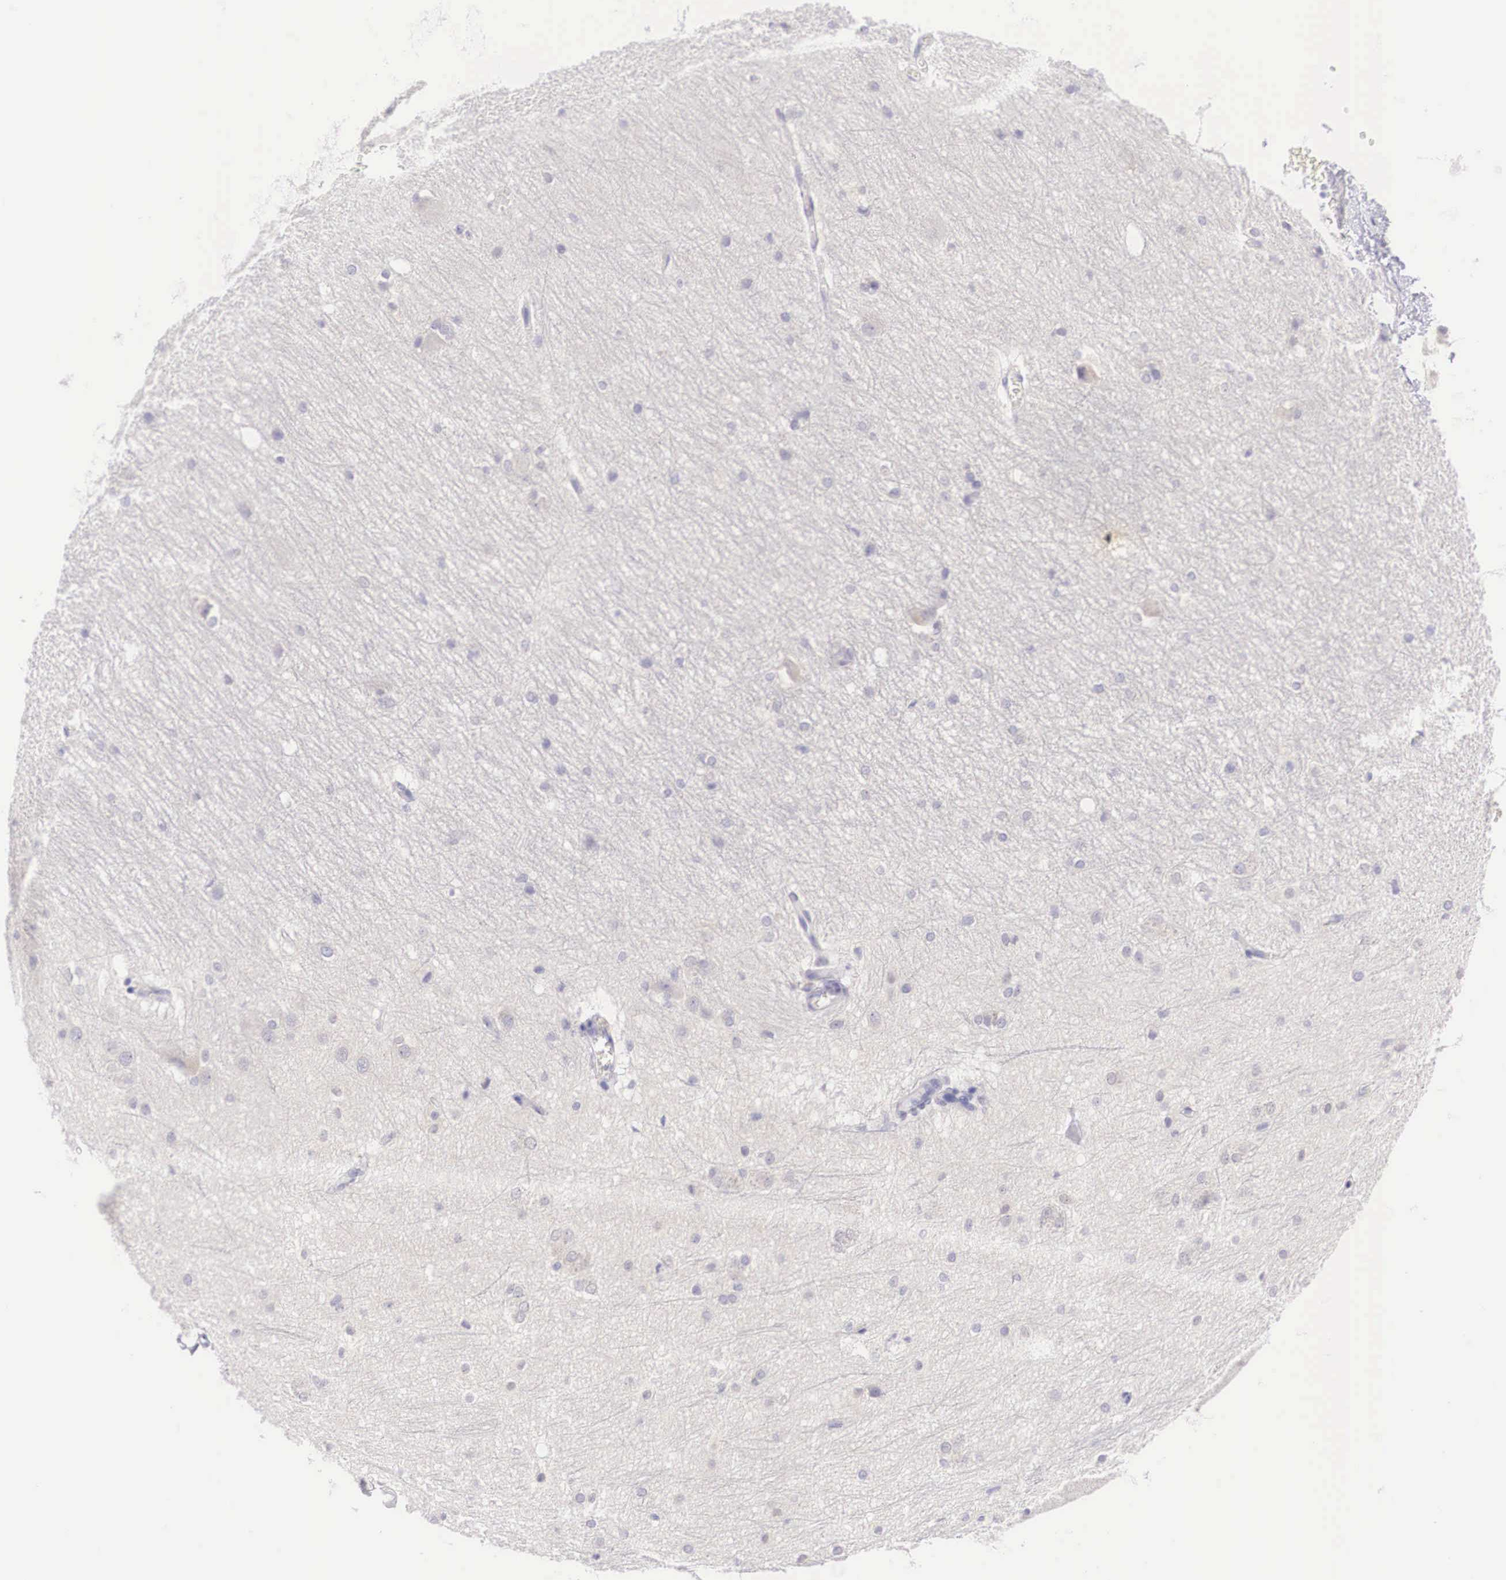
{"staining": {"intensity": "negative", "quantity": "none", "location": "none"}, "tissue": "hippocampus", "cell_type": "Glial cells", "image_type": "normal", "snomed": [{"axis": "morphology", "description": "Normal tissue, NOS"}, {"axis": "topography", "description": "Hippocampus"}], "caption": "DAB (3,3'-diaminobenzidine) immunohistochemical staining of unremarkable human hippocampus exhibits no significant staining in glial cells.", "gene": "BCL6", "patient": {"sex": "female", "age": 19}}